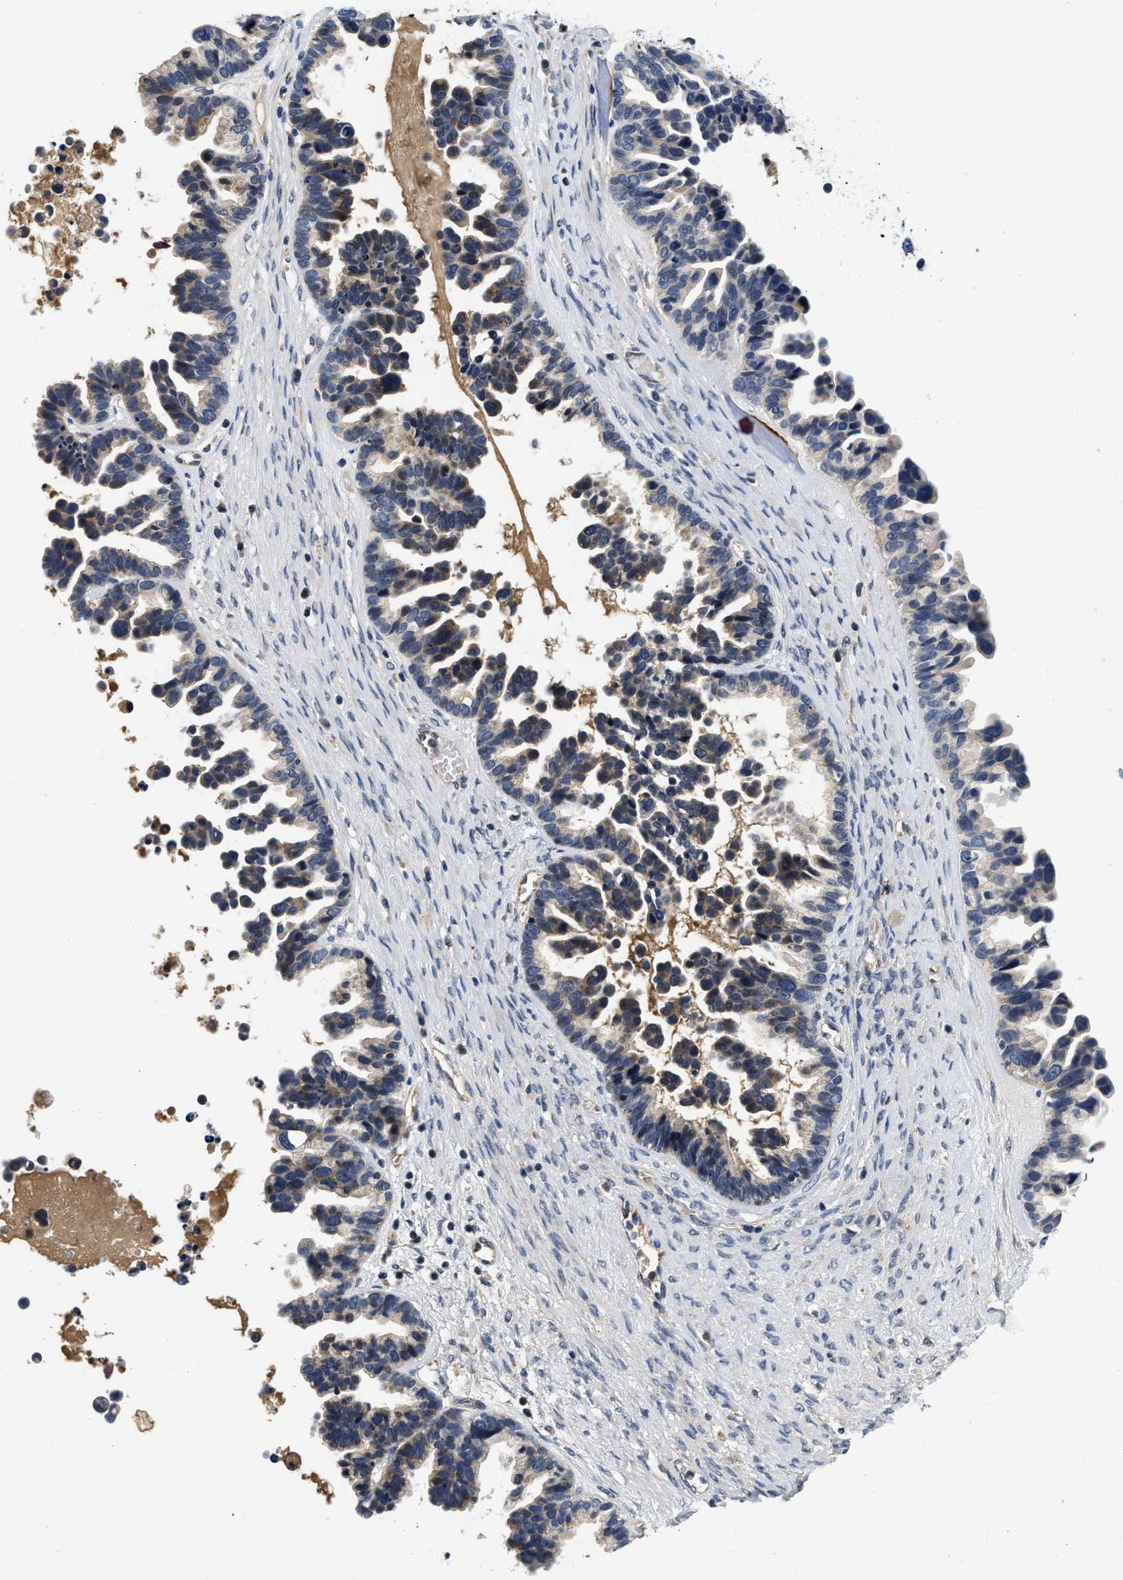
{"staining": {"intensity": "weak", "quantity": "25%-75%", "location": "cytoplasmic/membranous"}, "tissue": "ovarian cancer", "cell_type": "Tumor cells", "image_type": "cancer", "snomed": [{"axis": "morphology", "description": "Cystadenocarcinoma, serous, NOS"}, {"axis": "topography", "description": "Ovary"}], "caption": "Tumor cells reveal low levels of weak cytoplasmic/membranous expression in about 25%-75% of cells in ovarian serous cystadenocarcinoma. The staining was performed using DAB, with brown indicating positive protein expression. Nuclei are stained blue with hematoxylin.", "gene": "PDP1", "patient": {"sex": "female", "age": 56}}